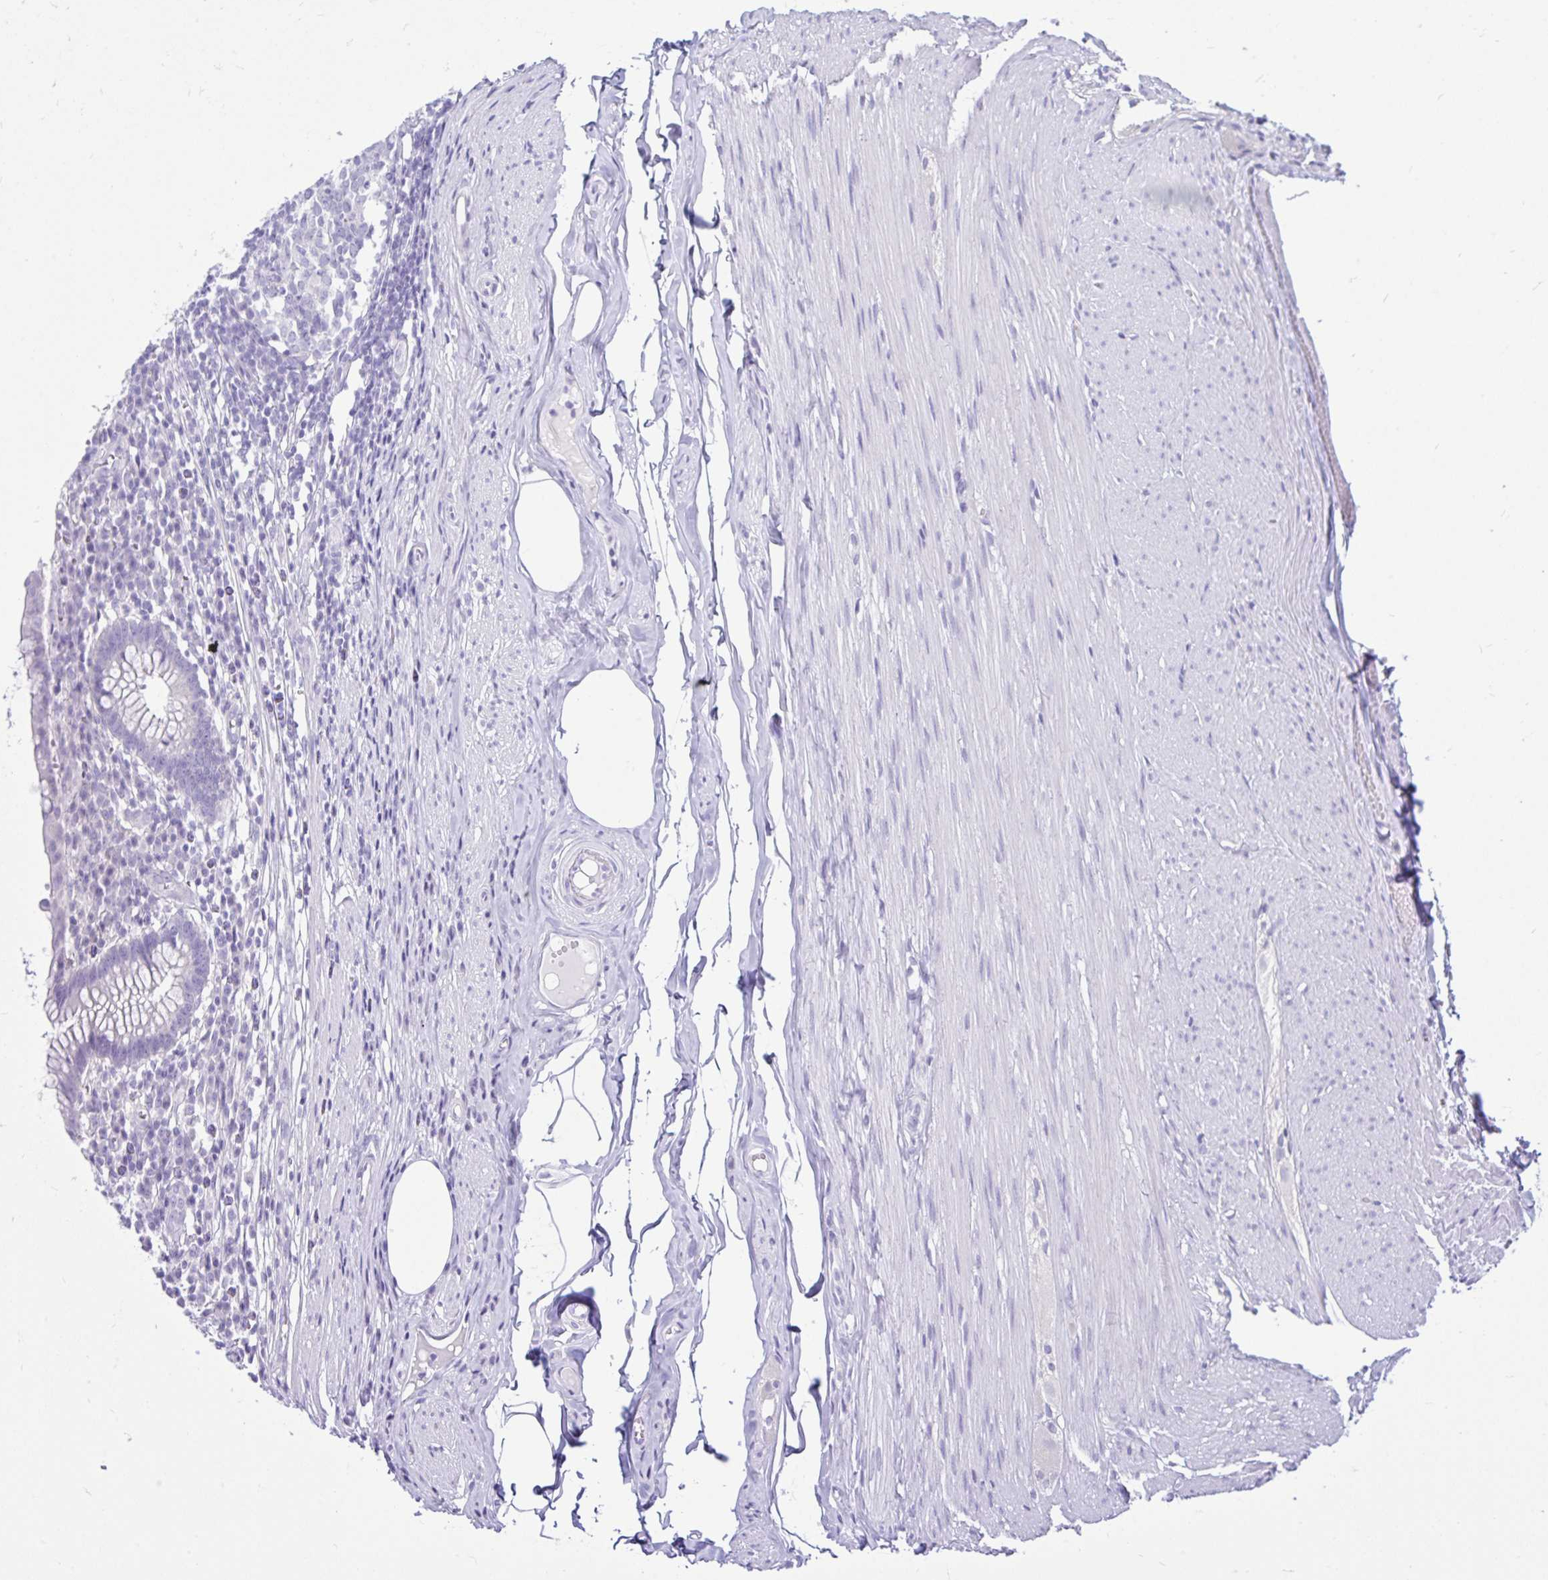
{"staining": {"intensity": "negative", "quantity": "none", "location": "none"}, "tissue": "appendix", "cell_type": "Glandular cells", "image_type": "normal", "snomed": [{"axis": "morphology", "description": "Normal tissue, NOS"}, {"axis": "topography", "description": "Appendix"}], "caption": "Protein analysis of normal appendix exhibits no significant positivity in glandular cells.", "gene": "CYP19A1", "patient": {"sex": "female", "age": 56}}